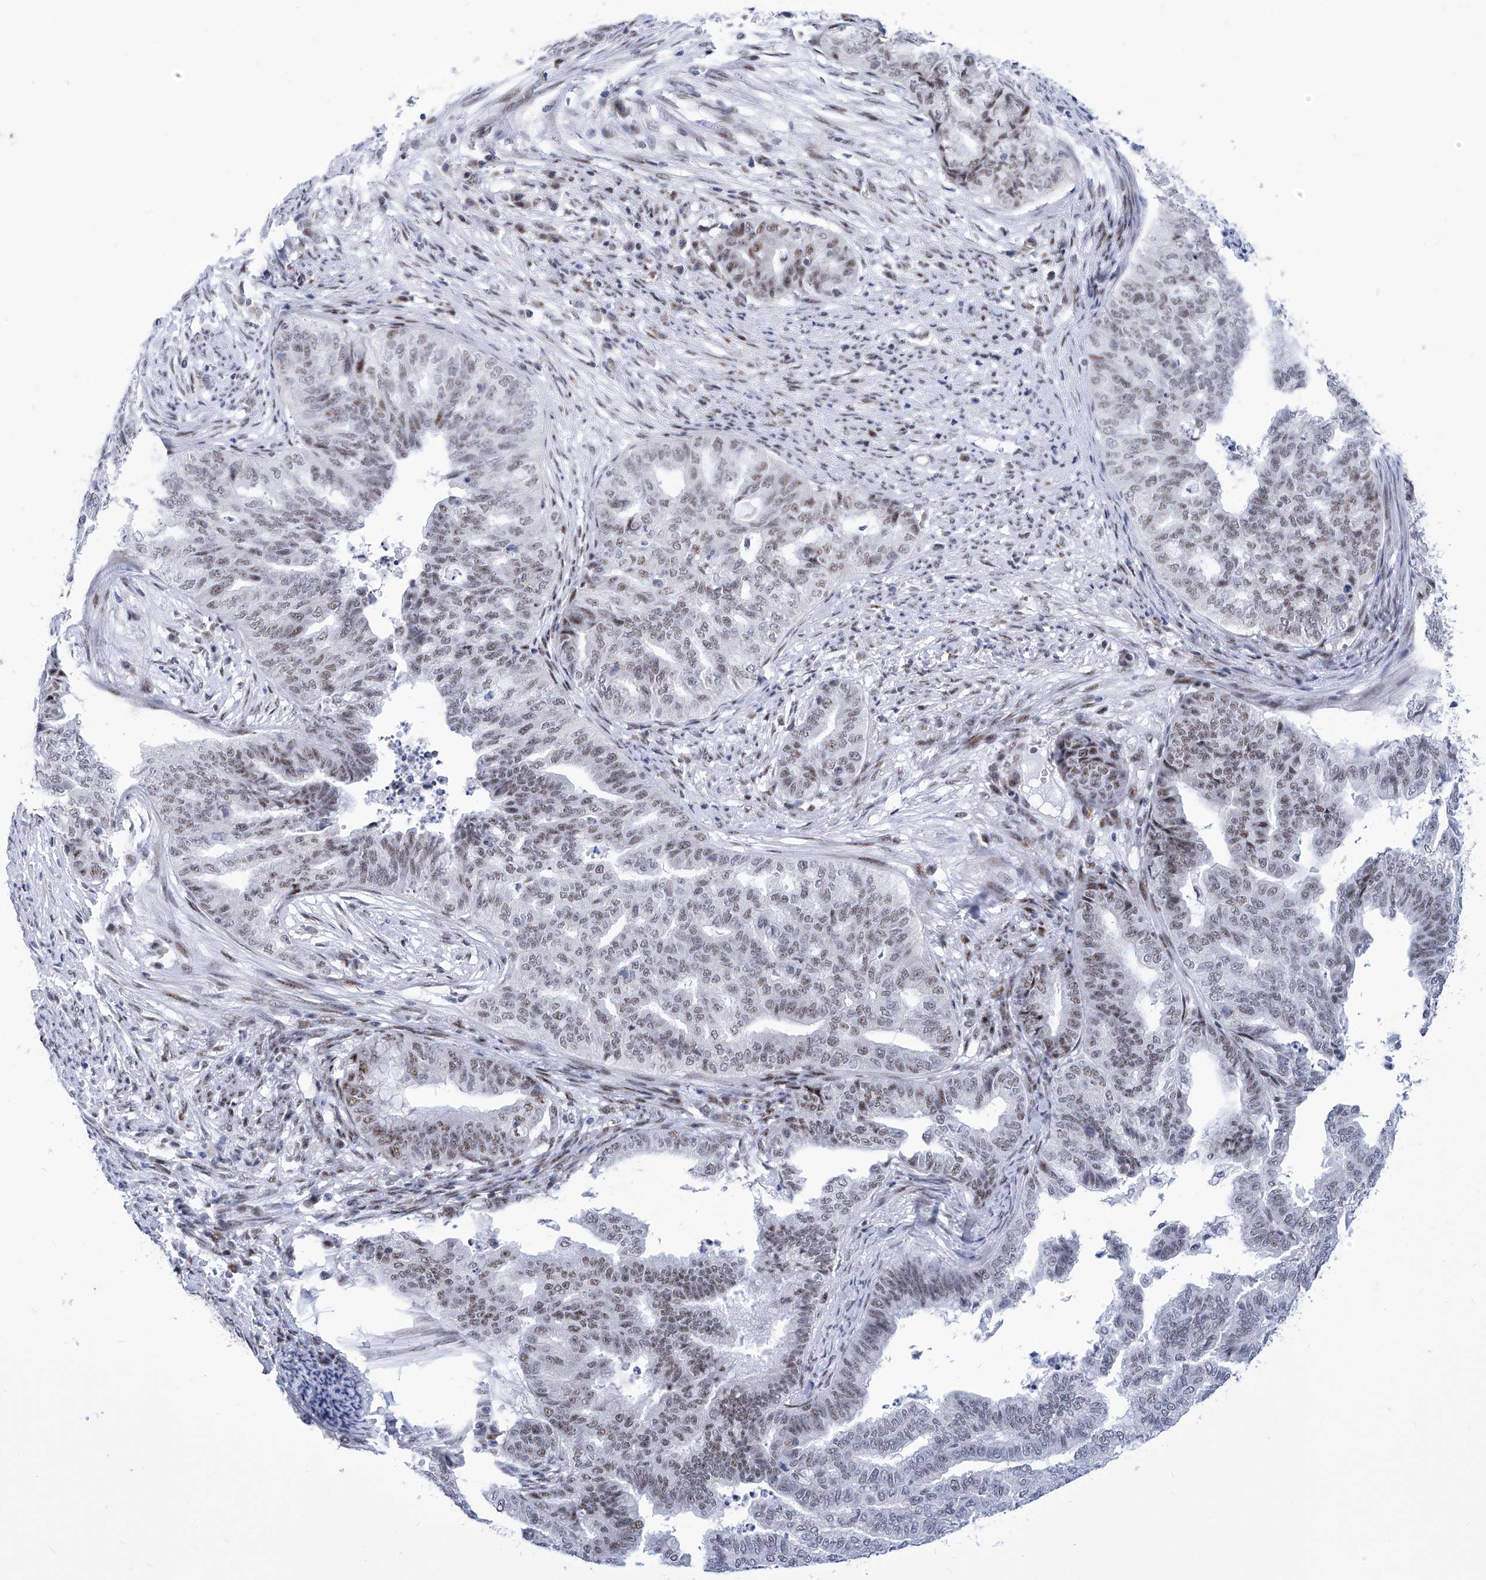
{"staining": {"intensity": "weak", "quantity": "25%-75%", "location": "nuclear"}, "tissue": "endometrial cancer", "cell_type": "Tumor cells", "image_type": "cancer", "snomed": [{"axis": "morphology", "description": "Adenocarcinoma, NOS"}, {"axis": "topography", "description": "Endometrium"}], "caption": "Adenocarcinoma (endometrial) stained with a protein marker exhibits weak staining in tumor cells.", "gene": "SART1", "patient": {"sex": "female", "age": 79}}